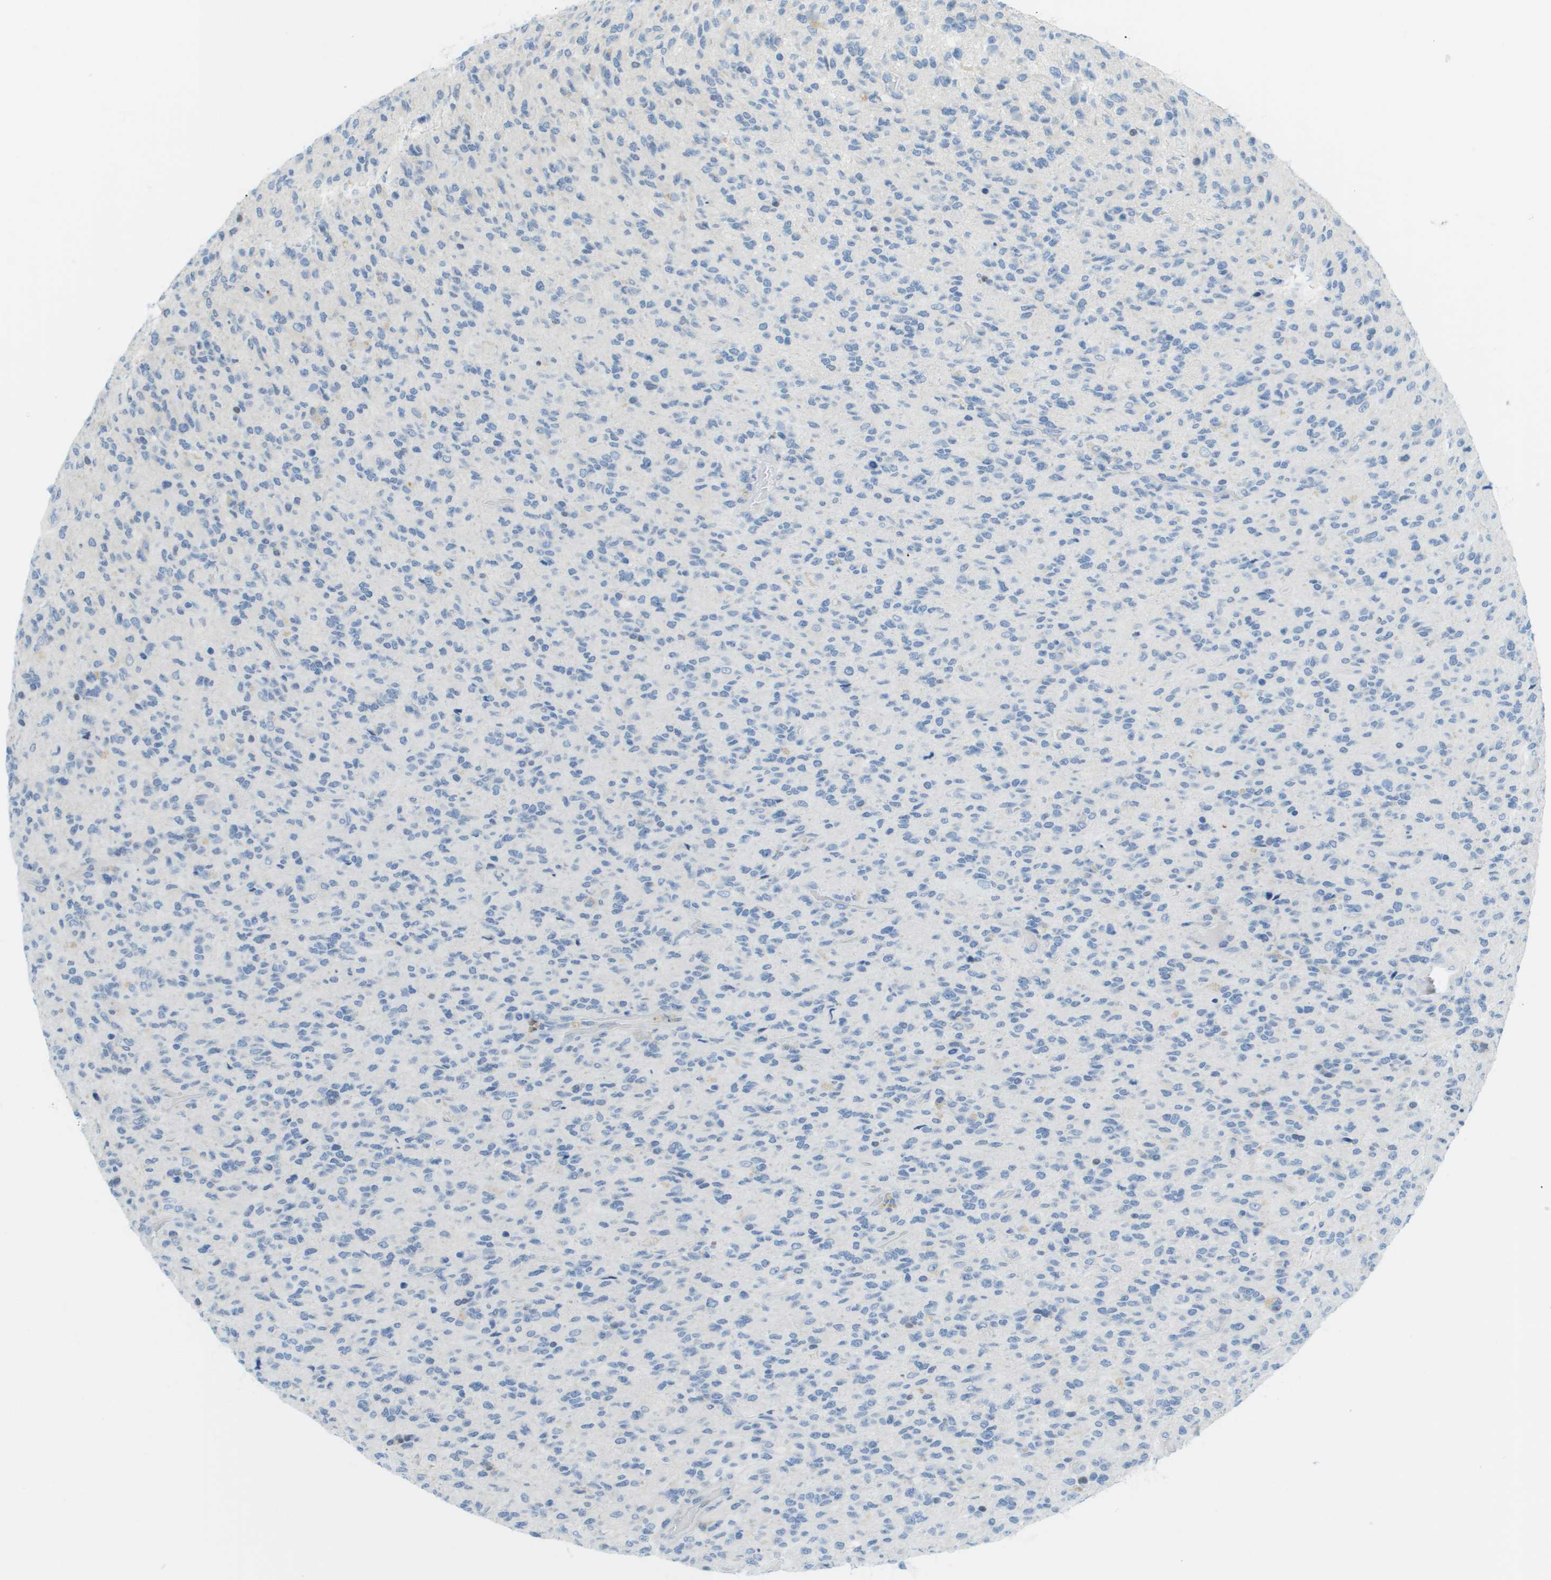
{"staining": {"intensity": "negative", "quantity": "none", "location": "none"}, "tissue": "glioma", "cell_type": "Tumor cells", "image_type": "cancer", "snomed": [{"axis": "morphology", "description": "Glioma, malignant, High grade"}, {"axis": "topography", "description": "Brain"}], "caption": "Photomicrograph shows no protein staining in tumor cells of glioma tissue.", "gene": "CDHR2", "patient": {"sex": "male", "age": 71}}